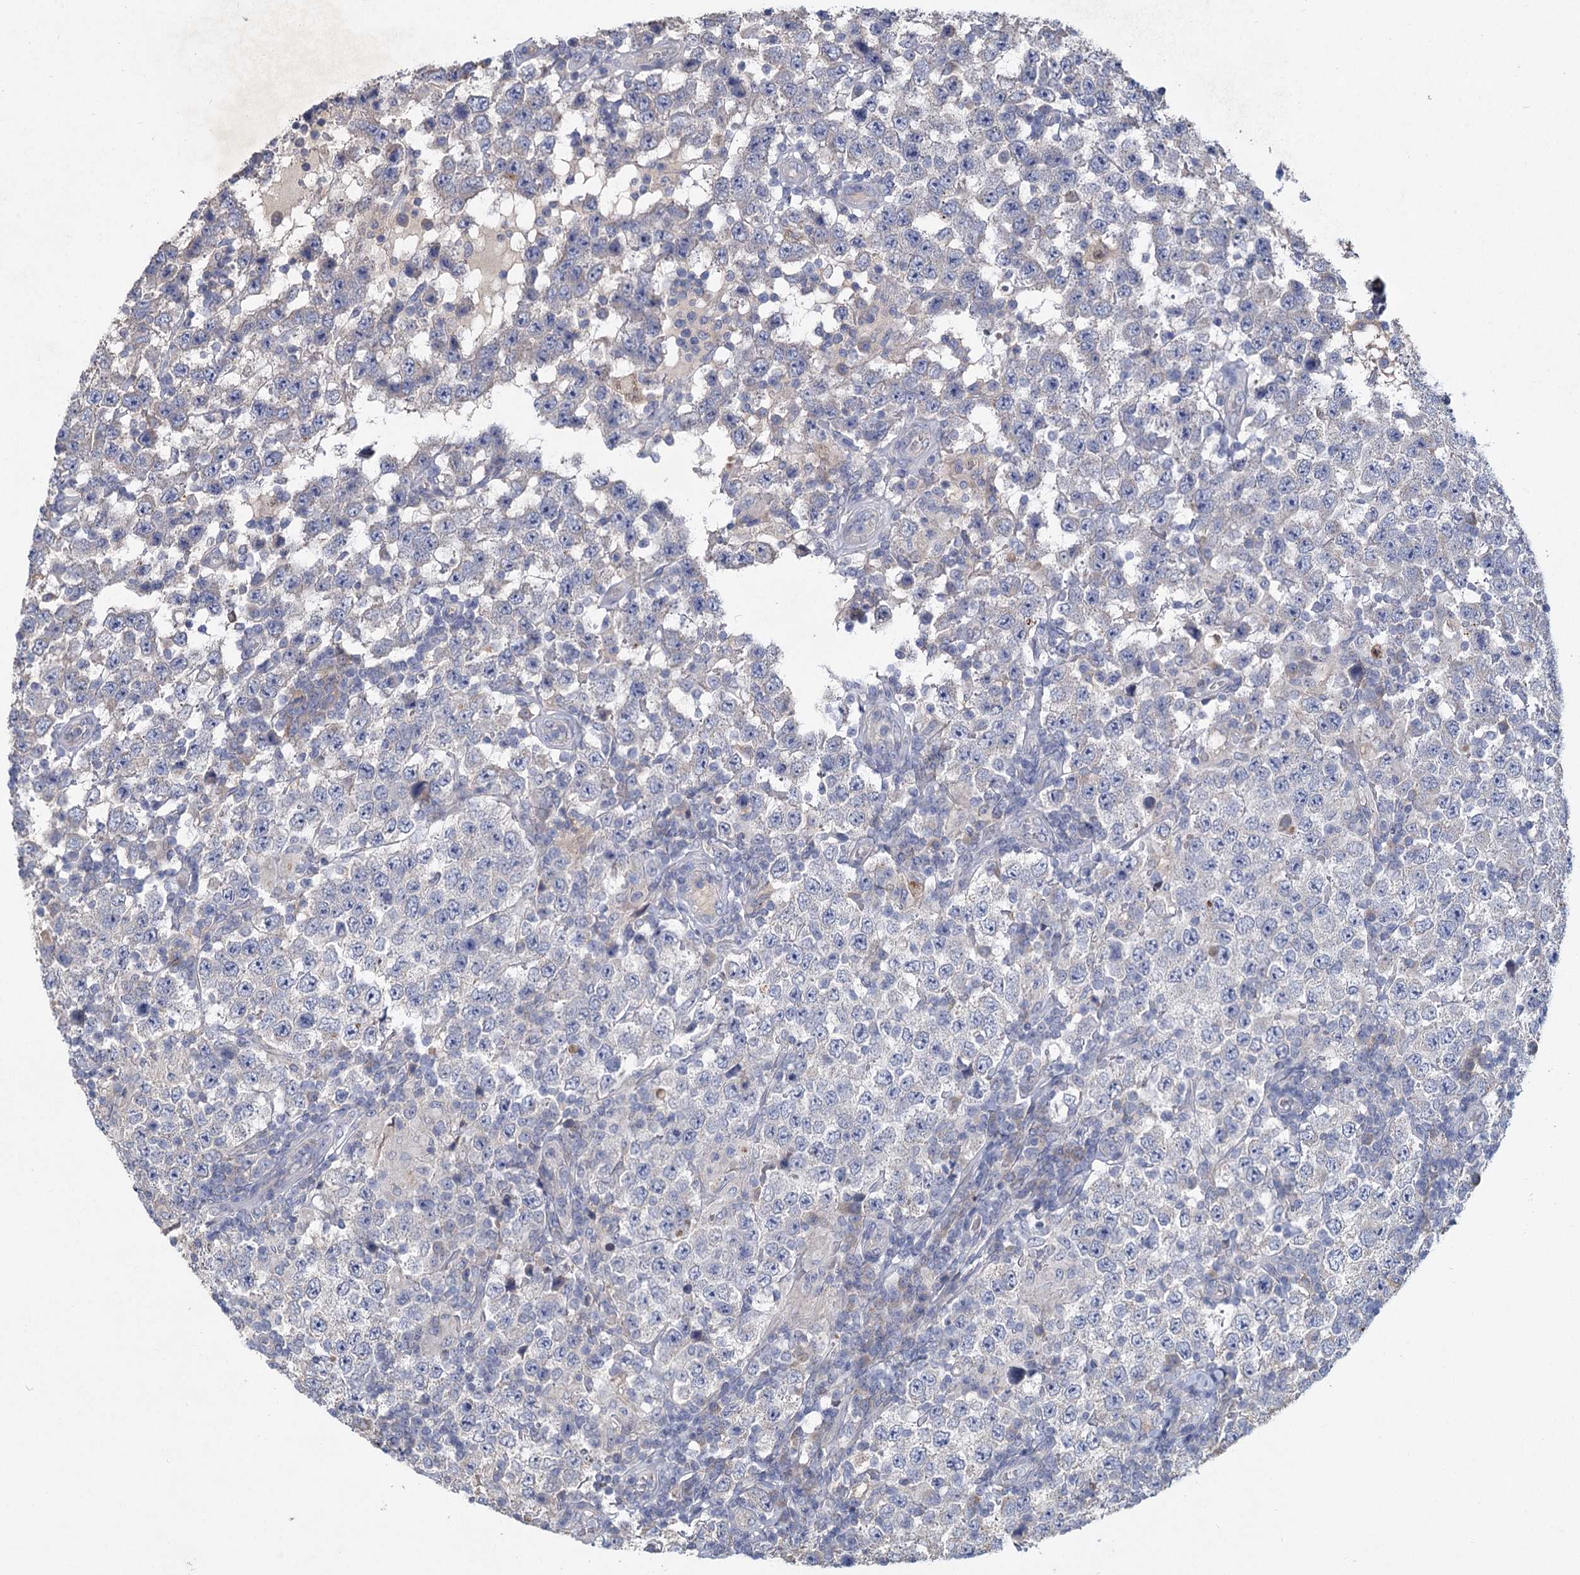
{"staining": {"intensity": "negative", "quantity": "none", "location": "none"}, "tissue": "testis cancer", "cell_type": "Tumor cells", "image_type": "cancer", "snomed": [{"axis": "morphology", "description": "Normal tissue, NOS"}, {"axis": "morphology", "description": "Urothelial carcinoma, High grade"}, {"axis": "morphology", "description": "Seminoma, NOS"}, {"axis": "morphology", "description": "Carcinoma, Embryonal, NOS"}, {"axis": "topography", "description": "Urinary bladder"}, {"axis": "topography", "description": "Testis"}], "caption": "Tumor cells are negative for brown protein staining in testis cancer (high-grade urothelial carcinoma).", "gene": "HES2", "patient": {"sex": "male", "age": 41}}